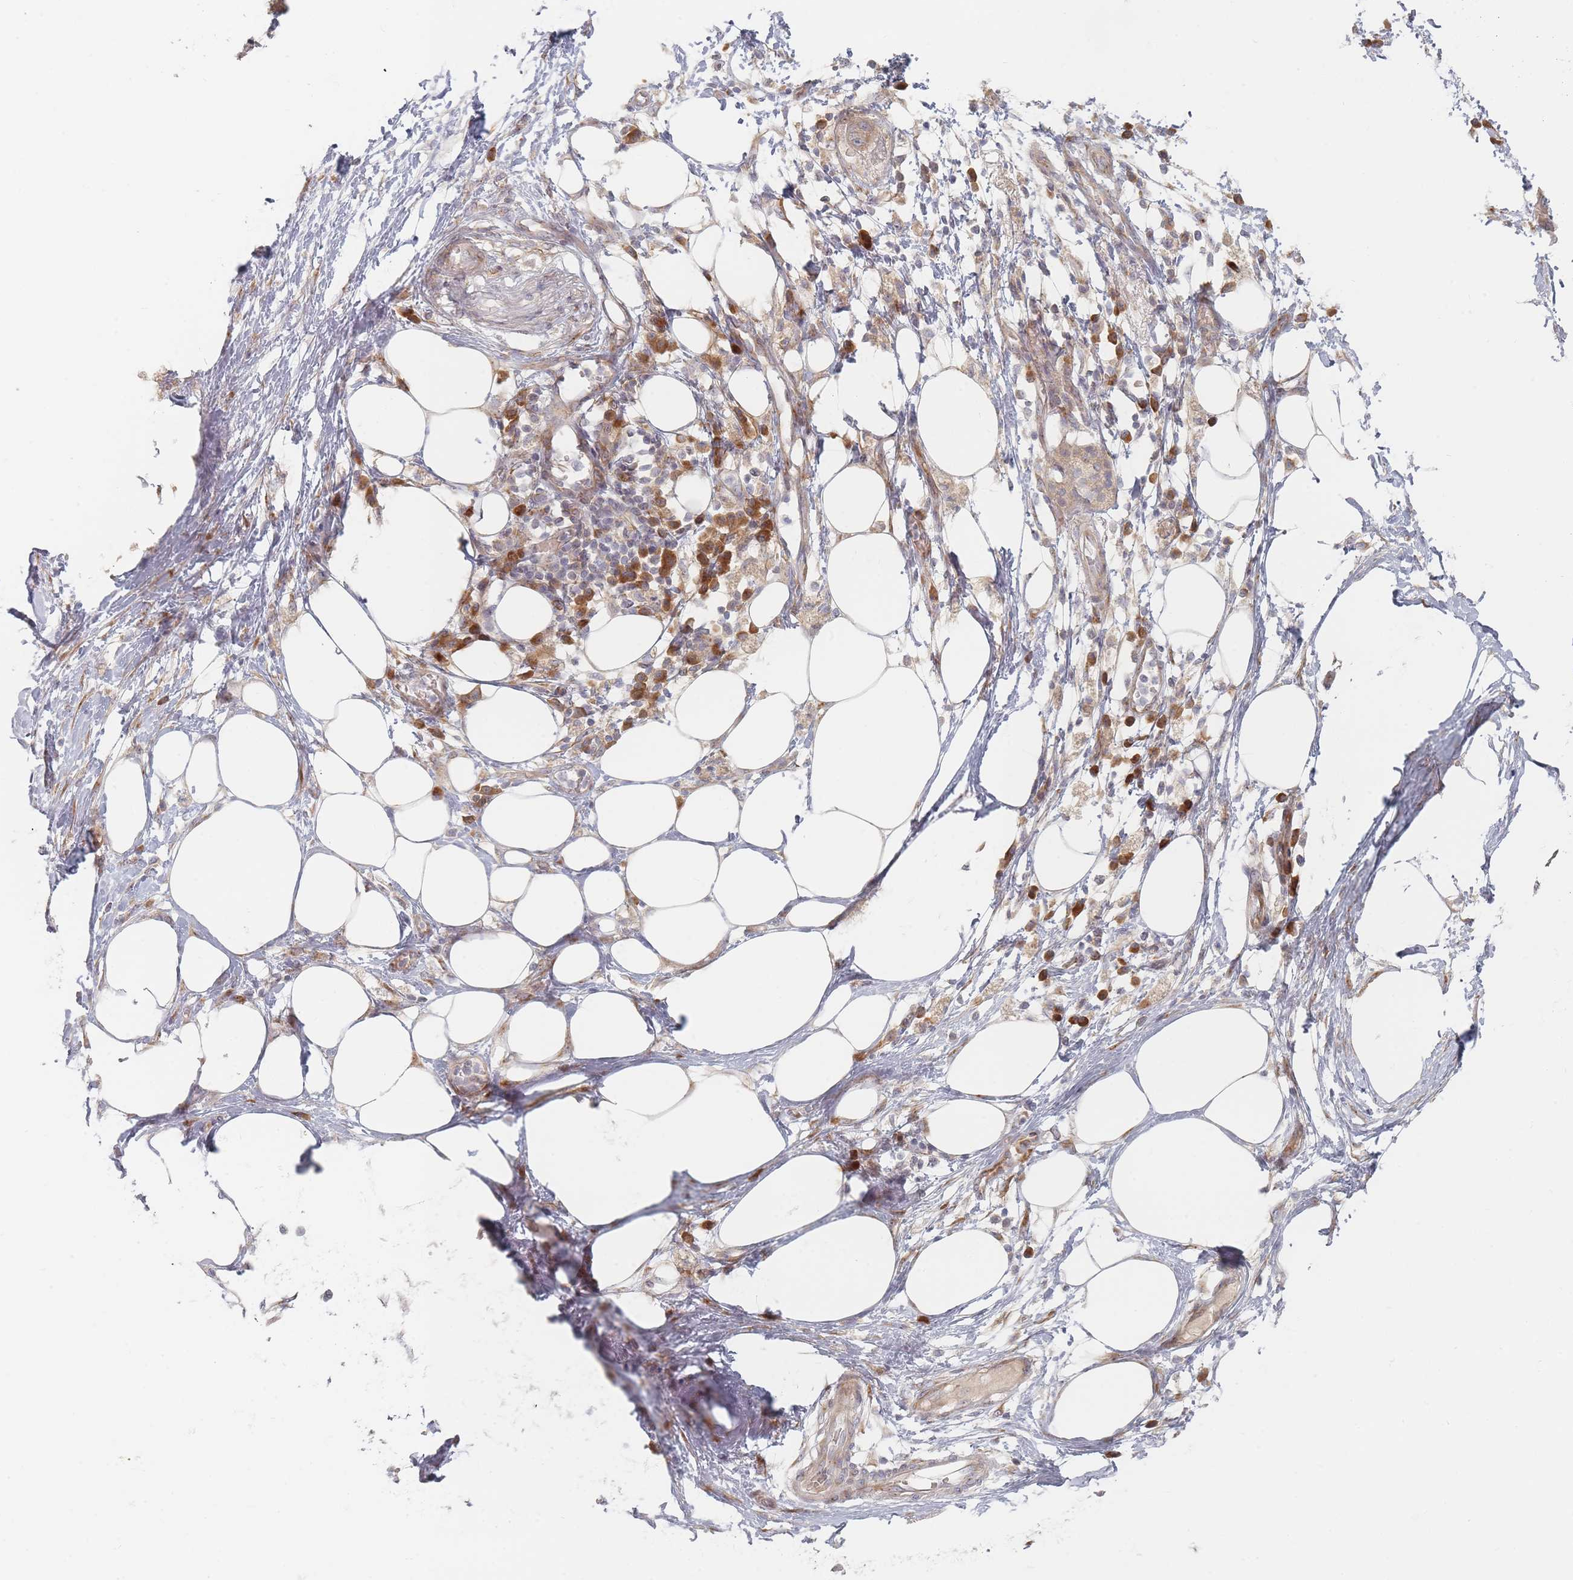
{"staining": {"intensity": "moderate", "quantity": "25%-75%", "location": "cytoplasmic/membranous"}, "tissue": "pancreatic cancer", "cell_type": "Tumor cells", "image_type": "cancer", "snomed": [{"axis": "morphology", "description": "Adenocarcinoma, NOS"}, {"axis": "topography", "description": "Pancreas"}], "caption": "This image shows immunohistochemistry staining of pancreatic cancer, with medium moderate cytoplasmic/membranous staining in approximately 25%-75% of tumor cells.", "gene": "ZKSCAN7", "patient": {"sex": "male", "age": 68}}